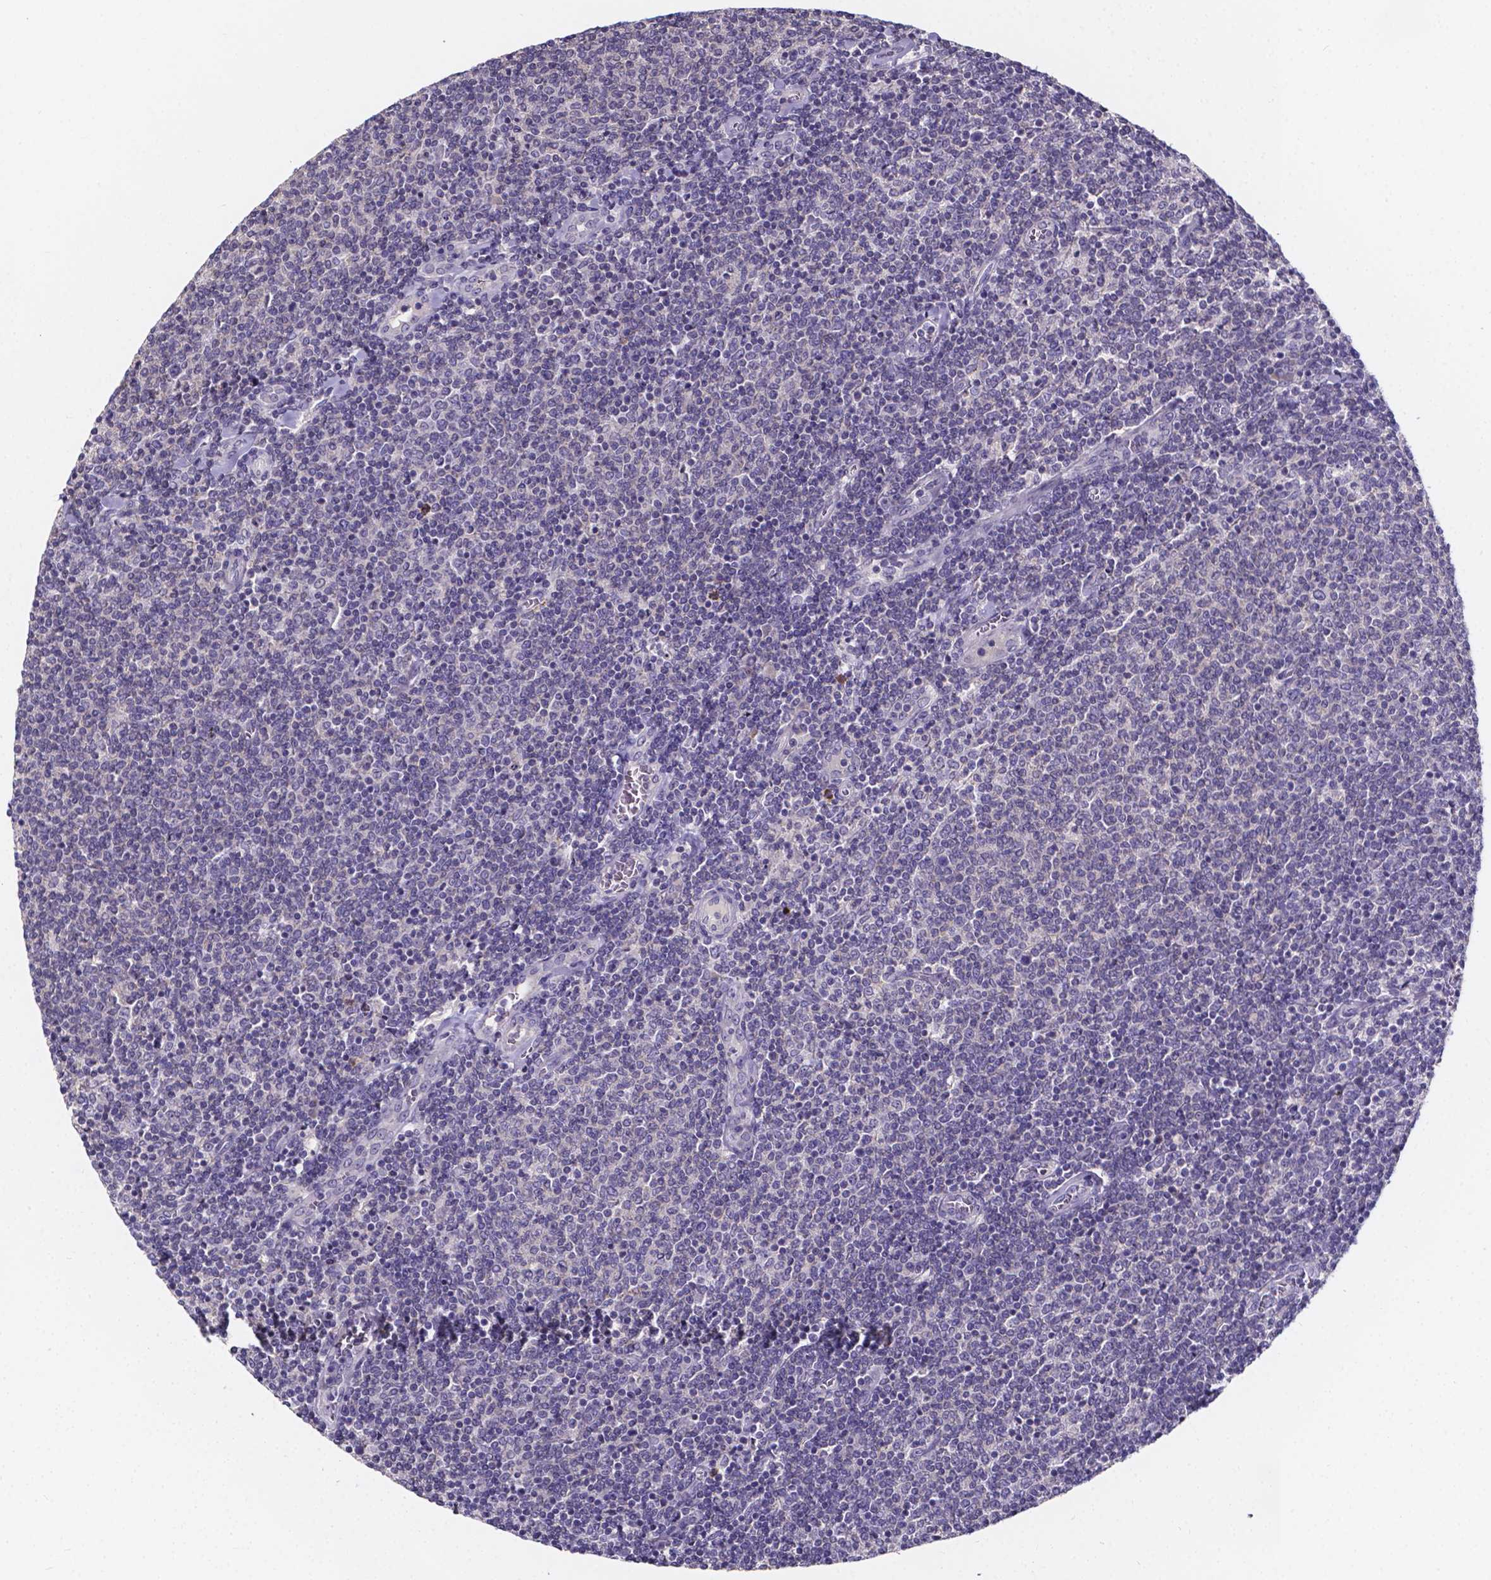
{"staining": {"intensity": "negative", "quantity": "none", "location": "none"}, "tissue": "lymphoma", "cell_type": "Tumor cells", "image_type": "cancer", "snomed": [{"axis": "morphology", "description": "Malignant lymphoma, non-Hodgkin's type, Low grade"}, {"axis": "topography", "description": "Lymph node"}], "caption": "Lymphoma stained for a protein using immunohistochemistry reveals no staining tumor cells.", "gene": "SPOCD1", "patient": {"sex": "male", "age": 52}}